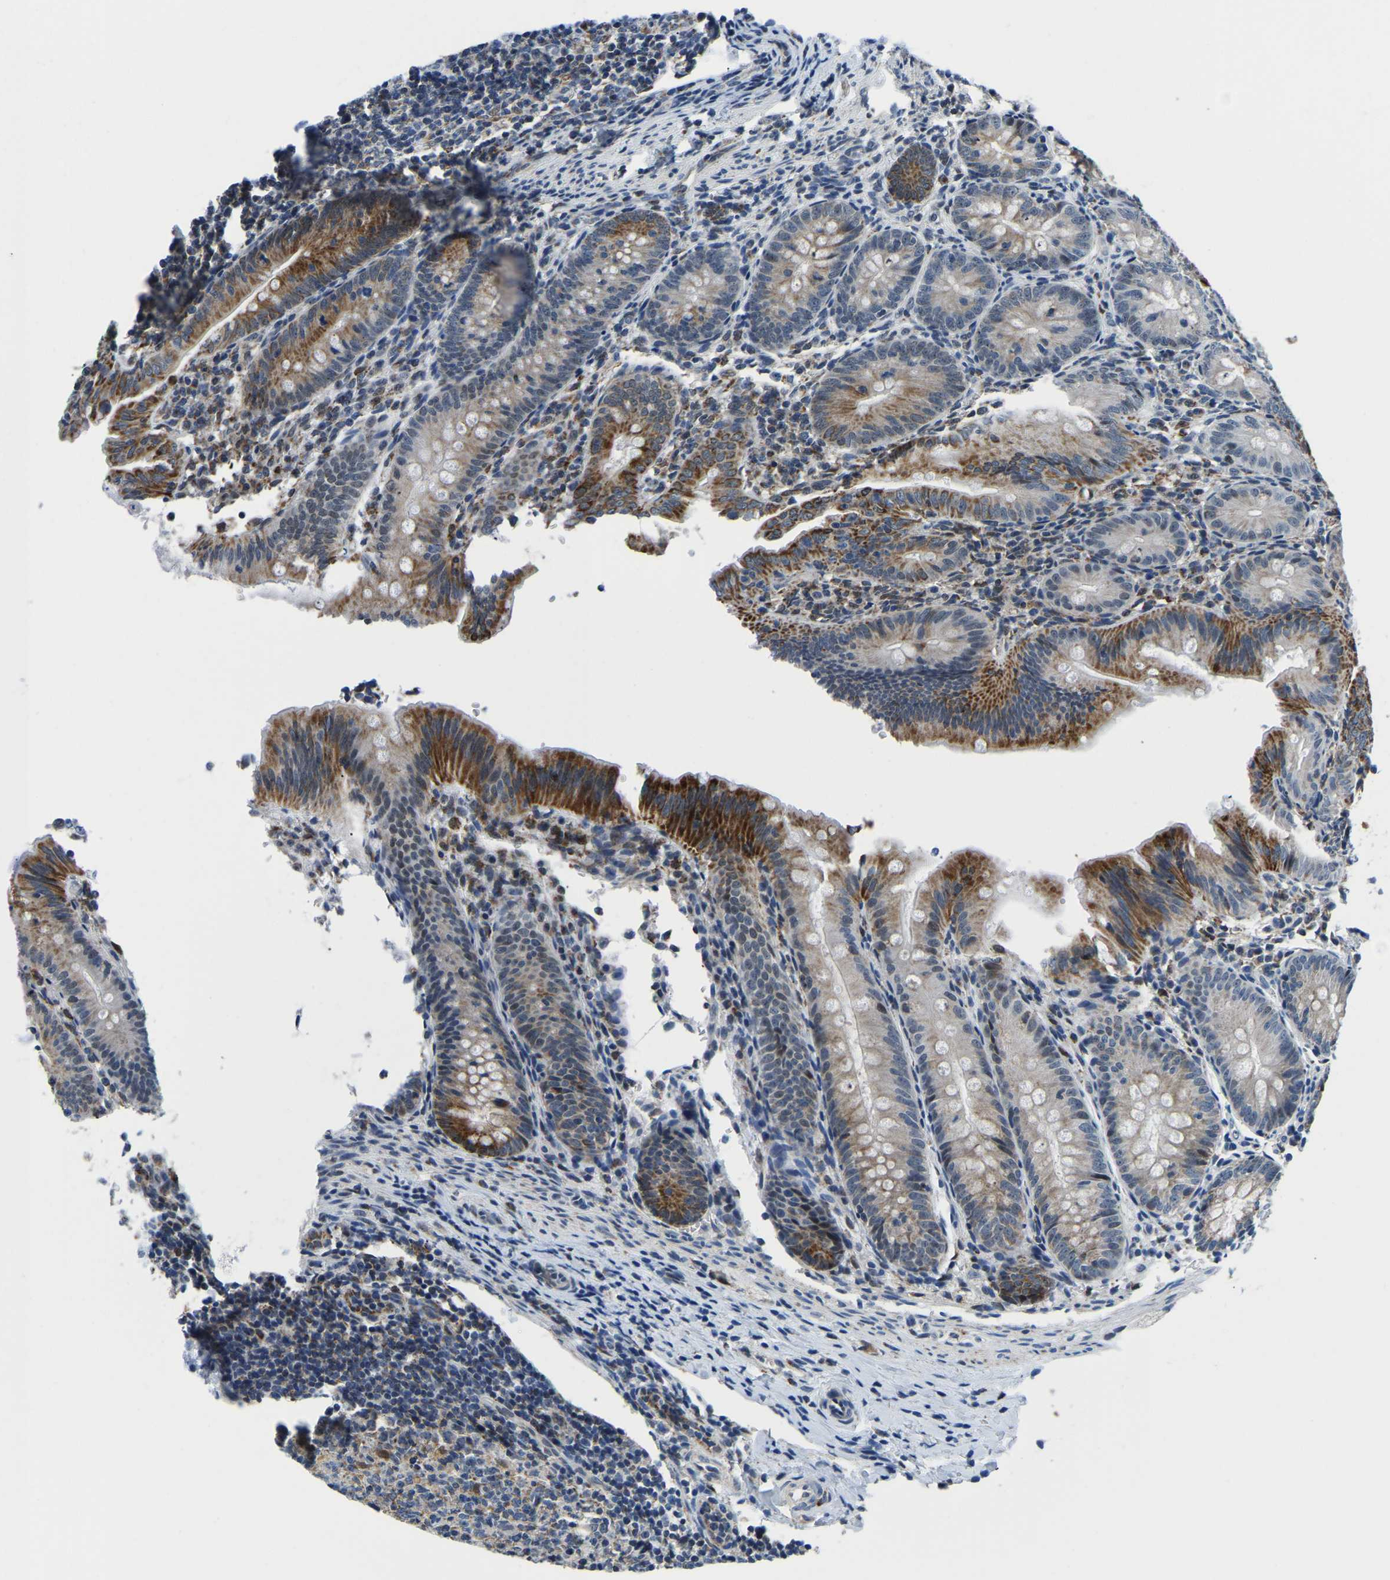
{"staining": {"intensity": "strong", "quantity": "<25%", "location": "cytoplasmic/membranous"}, "tissue": "appendix", "cell_type": "Glandular cells", "image_type": "normal", "snomed": [{"axis": "morphology", "description": "Normal tissue, NOS"}, {"axis": "topography", "description": "Appendix"}], "caption": "DAB (3,3'-diaminobenzidine) immunohistochemical staining of unremarkable appendix reveals strong cytoplasmic/membranous protein staining in approximately <25% of glandular cells. The staining was performed using DAB (3,3'-diaminobenzidine) to visualize the protein expression in brown, while the nuclei were stained in blue with hematoxylin (Magnification: 20x).", "gene": "BNIP3L", "patient": {"sex": "male", "age": 1}}